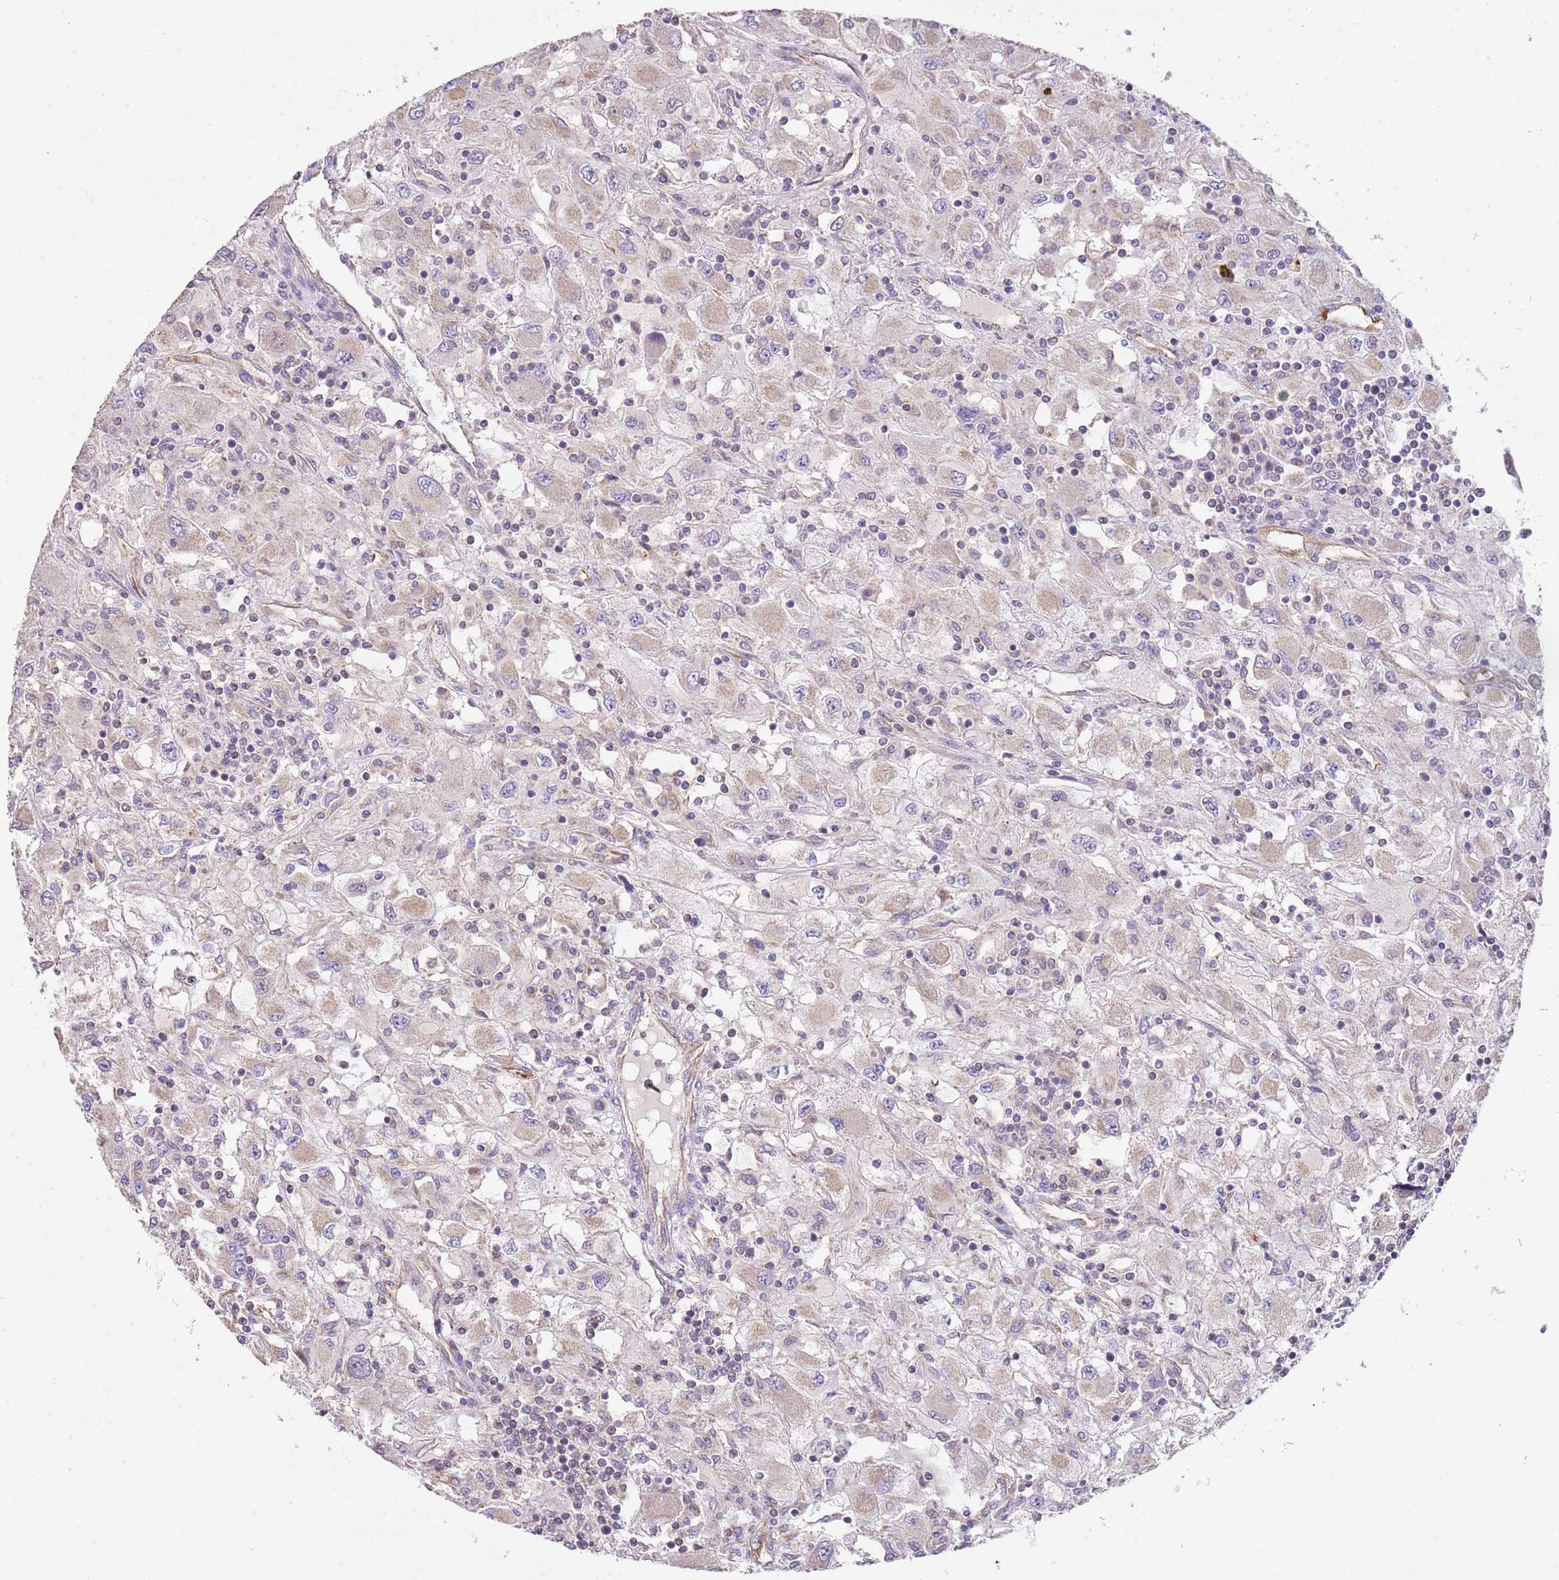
{"staining": {"intensity": "weak", "quantity": ">75%", "location": "cytoplasmic/membranous"}, "tissue": "renal cancer", "cell_type": "Tumor cells", "image_type": "cancer", "snomed": [{"axis": "morphology", "description": "Adenocarcinoma, NOS"}, {"axis": "topography", "description": "Kidney"}], "caption": "The micrograph exhibits a brown stain indicating the presence of a protein in the cytoplasmic/membranous of tumor cells in renal cancer. Nuclei are stained in blue.", "gene": "DOCK9", "patient": {"sex": "female", "age": 67}}